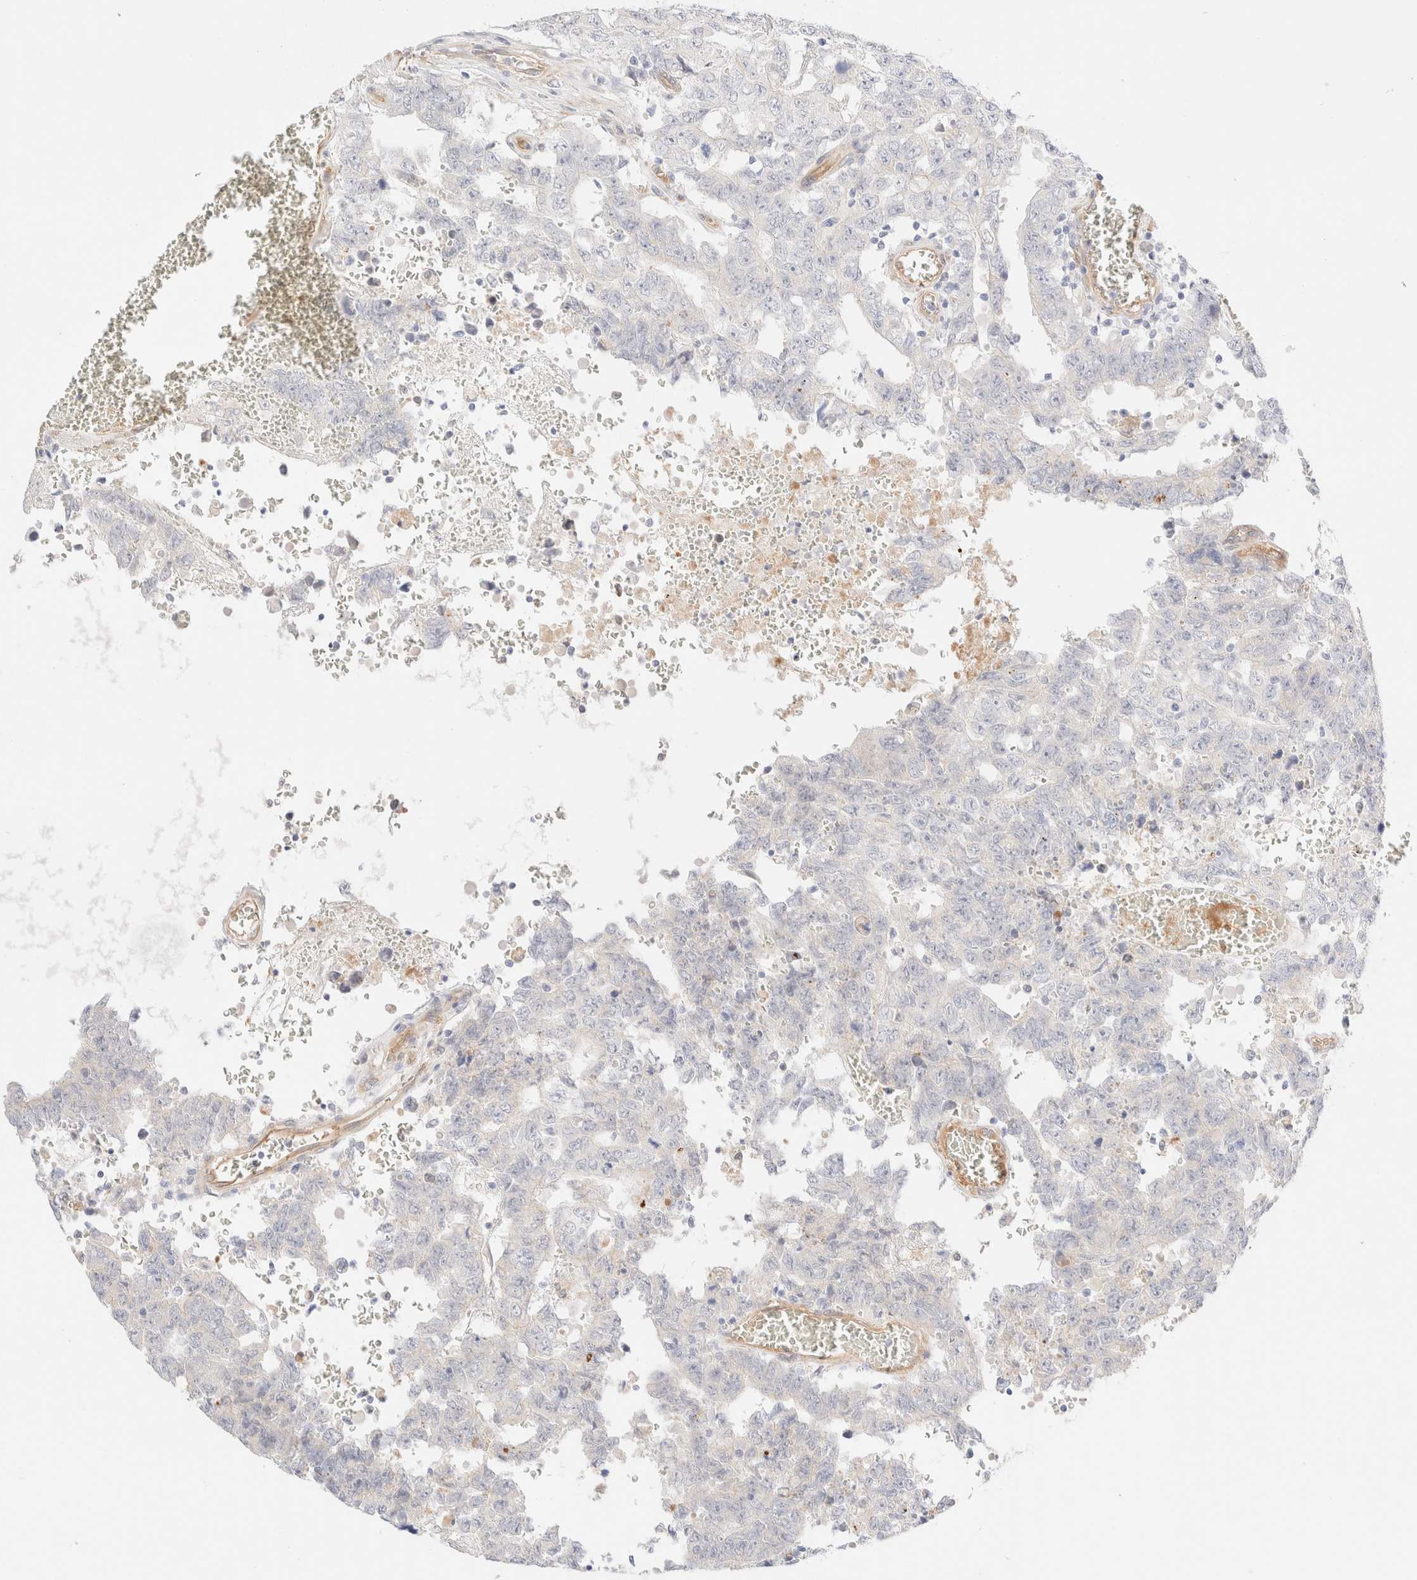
{"staining": {"intensity": "negative", "quantity": "none", "location": "none"}, "tissue": "testis cancer", "cell_type": "Tumor cells", "image_type": "cancer", "snomed": [{"axis": "morphology", "description": "Carcinoma, Embryonal, NOS"}, {"axis": "topography", "description": "Testis"}], "caption": "Embryonal carcinoma (testis) was stained to show a protein in brown. There is no significant positivity in tumor cells.", "gene": "NIBAN2", "patient": {"sex": "male", "age": 26}}